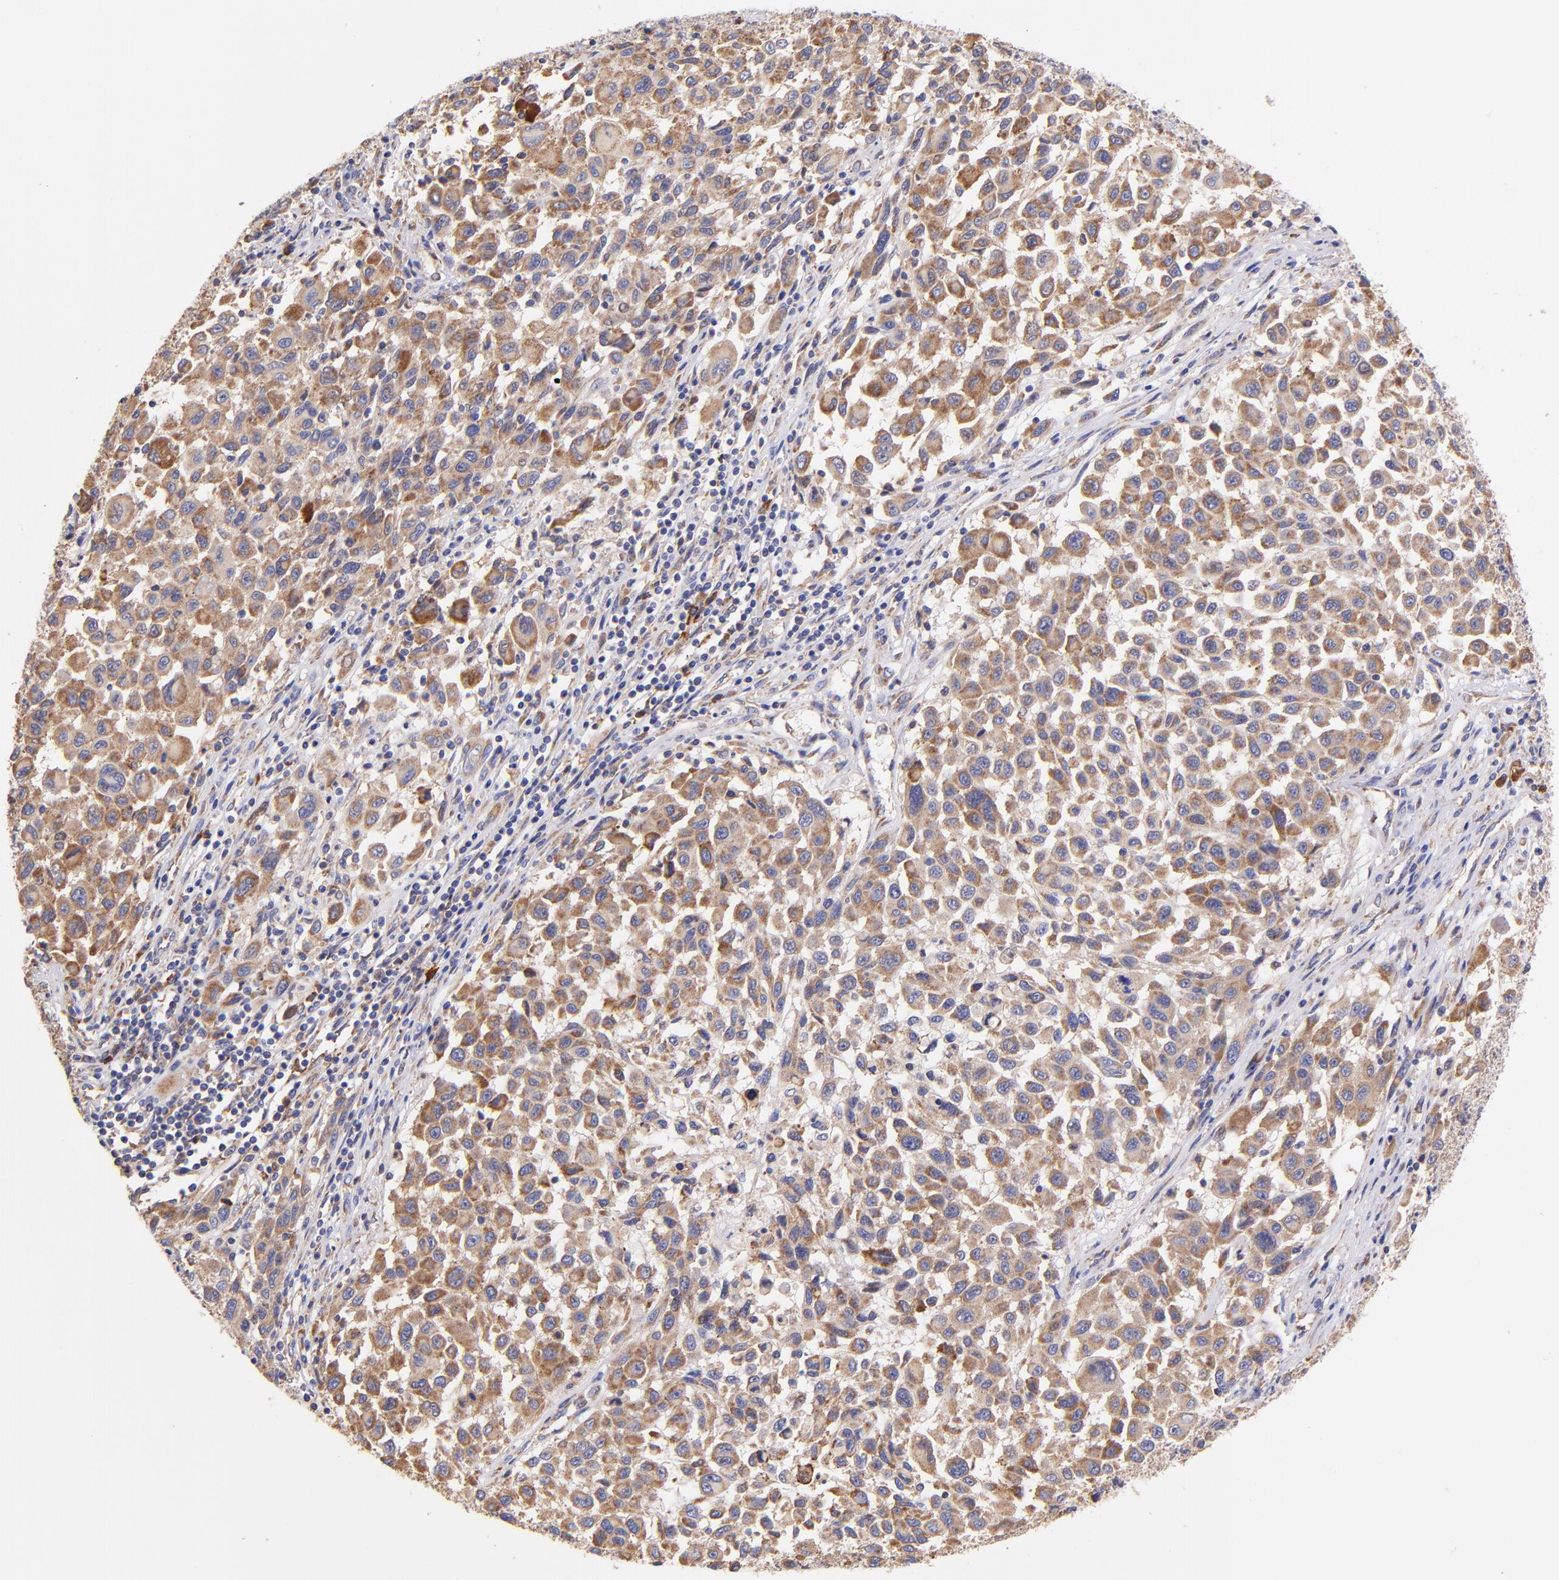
{"staining": {"intensity": "moderate", "quantity": ">75%", "location": "cytoplasmic/membranous"}, "tissue": "melanoma", "cell_type": "Tumor cells", "image_type": "cancer", "snomed": [{"axis": "morphology", "description": "Malignant melanoma, Metastatic site"}, {"axis": "topography", "description": "Lymph node"}], "caption": "Protein staining of malignant melanoma (metastatic site) tissue demonstrates moderate cytoplasmic/membranous expression in about >75% of tumor cells.", "gene": "PREX1", "patient": {"sex": "male", "age": 61}}